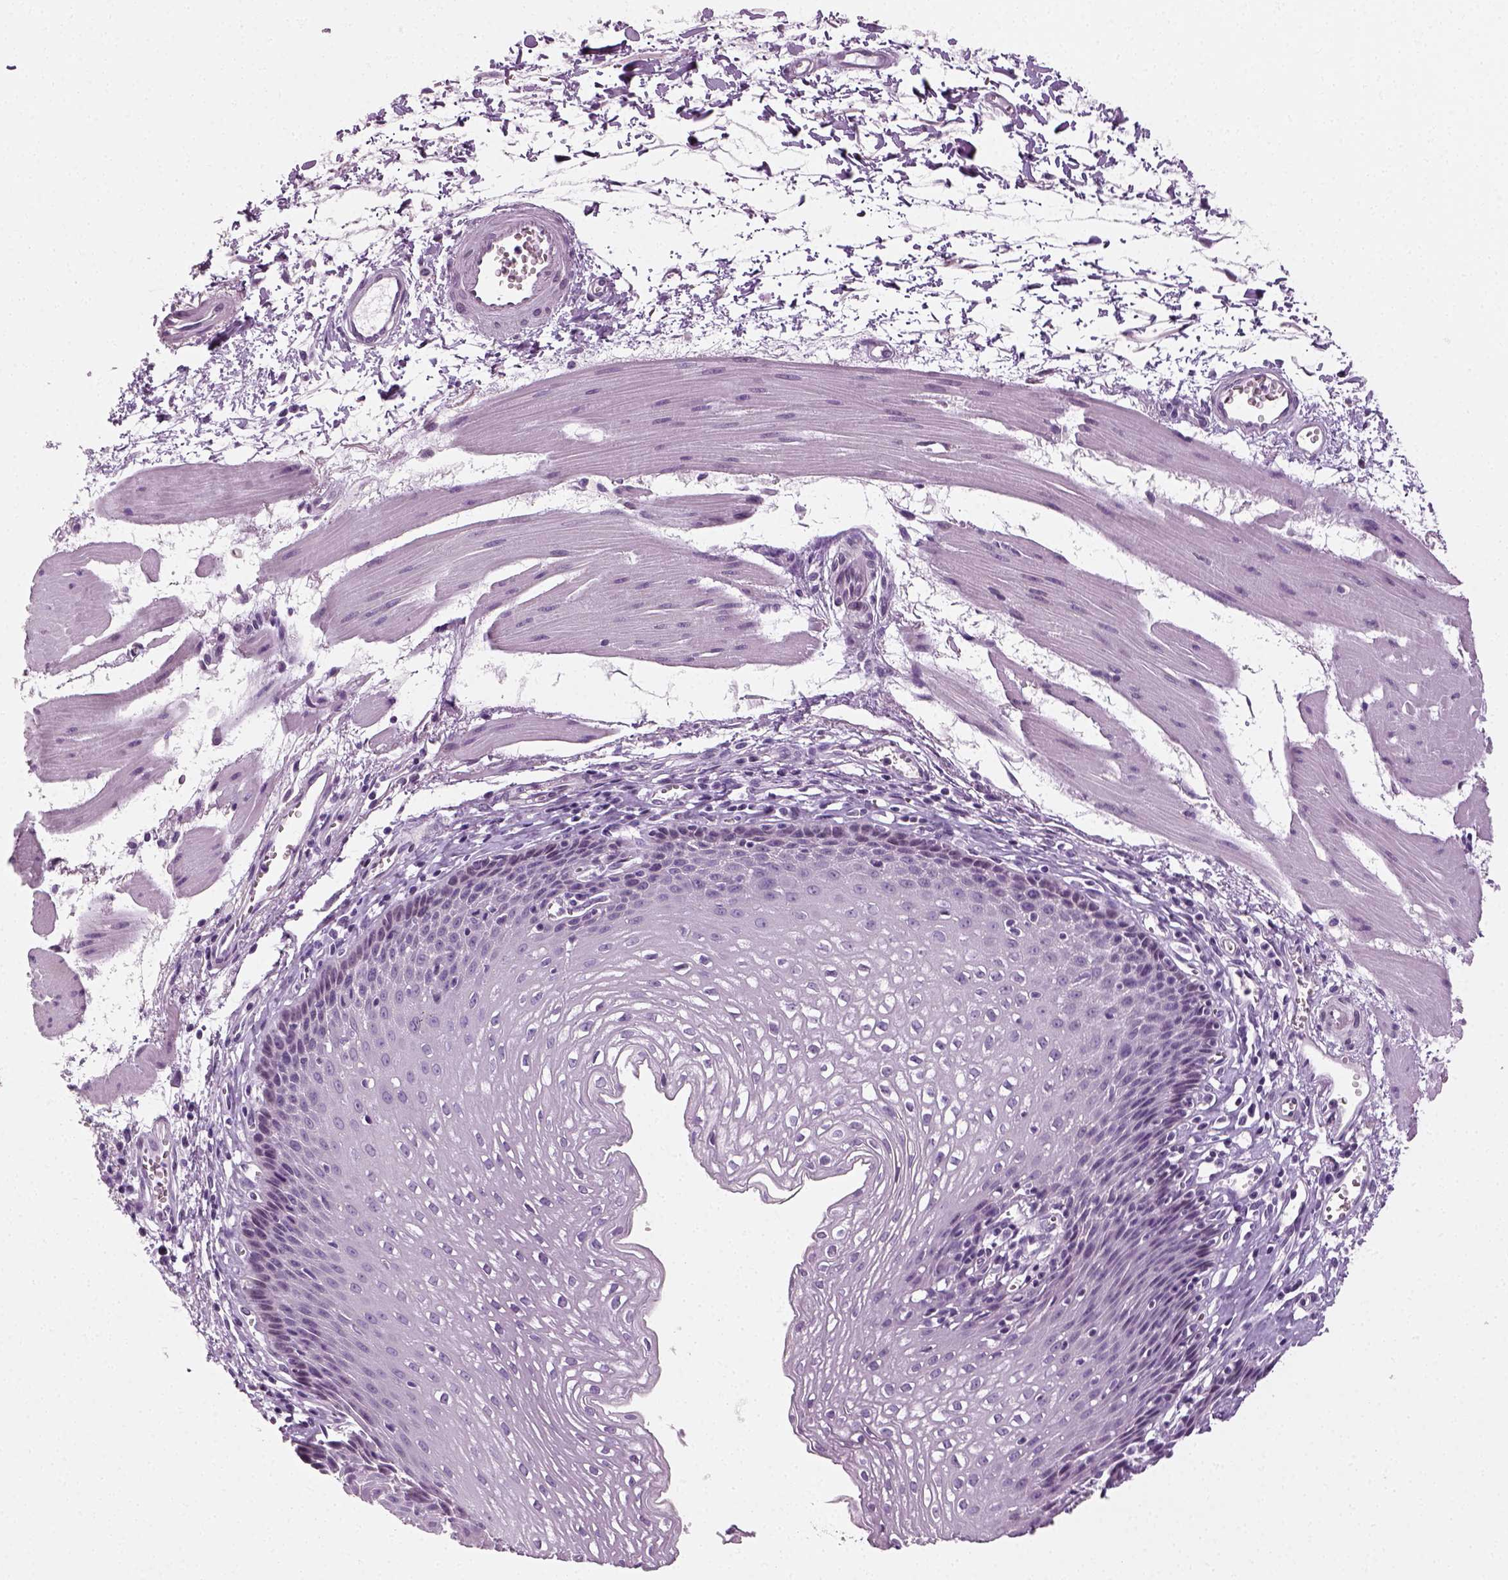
{"staining": {"intensity": "negative", "quantity": "none", "location": "none"}, "tissue": "esophagus", "cell_type": "Squamous epithelial cells", "image_type": "normal", "snomed": [{"axis": "morphology", "description": "Normal tissue, NOS"}, {"axis": "topography", "description": "Esophagus"}], "caption": "Protein analysis of normal esophagus demonstrates no significant expression in squamous epithelial cells.", "gene": "SPATA31E1", "patient": {"sex": "female", "age": 64}}